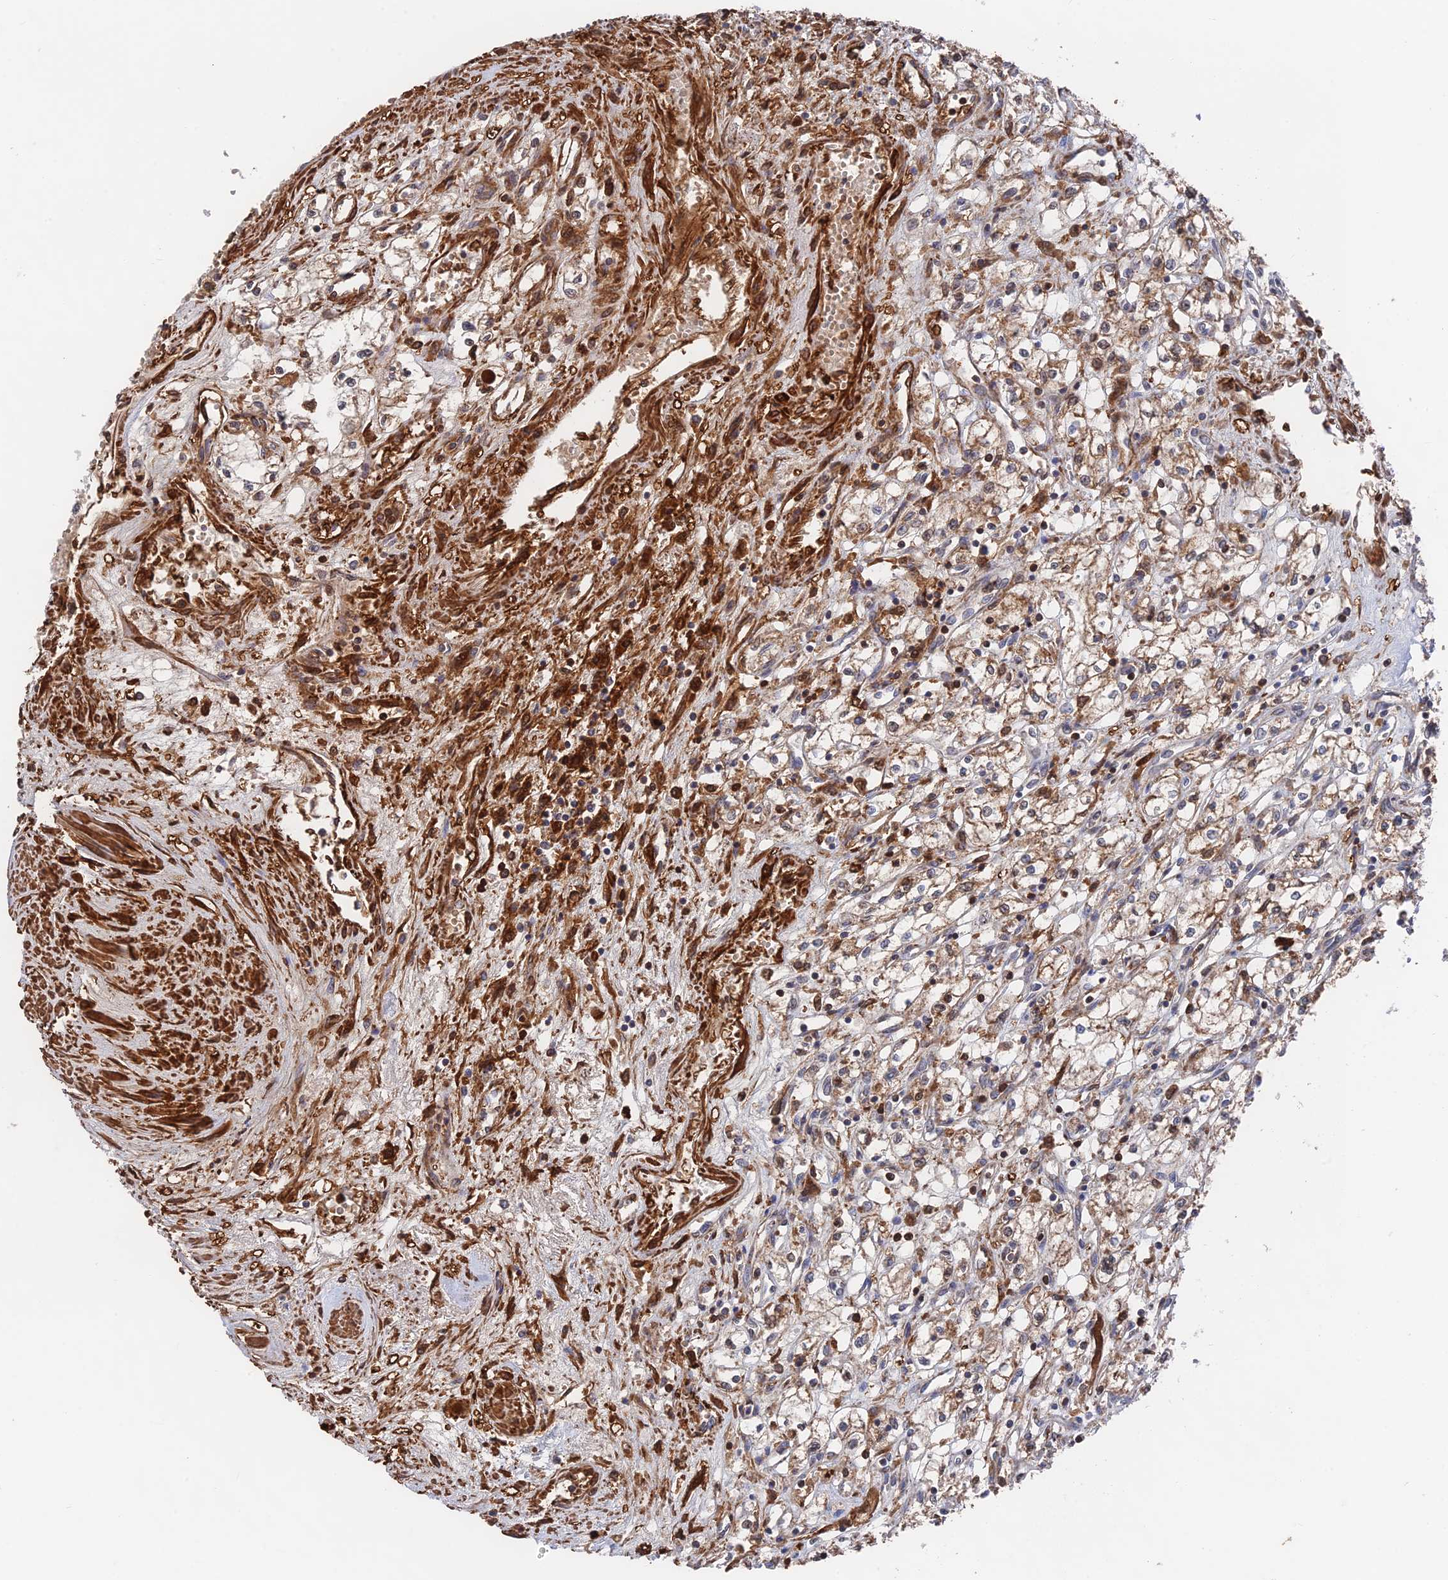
{"staining": {"intensity": "moderate", "quantity": "<25%", "location": "cytoplasmic/membranous"}, "tissue": "renal cancer", "cell_type": "Tumor cells", "image_type": "cancer", "snomed": [{"axis": "morphology", "description": "Adenocarcinoma, NOS"}, {"axis": "topography", "description": "Kidney"}], "caption": "The photomicrograph reveals staining of renal cancer, revealing moderate cytoplasmic/membranous protein staining (brown color) within tumor cells.", "gene": "ZNF320", "patient": {"sex": "male", "age": 59}}